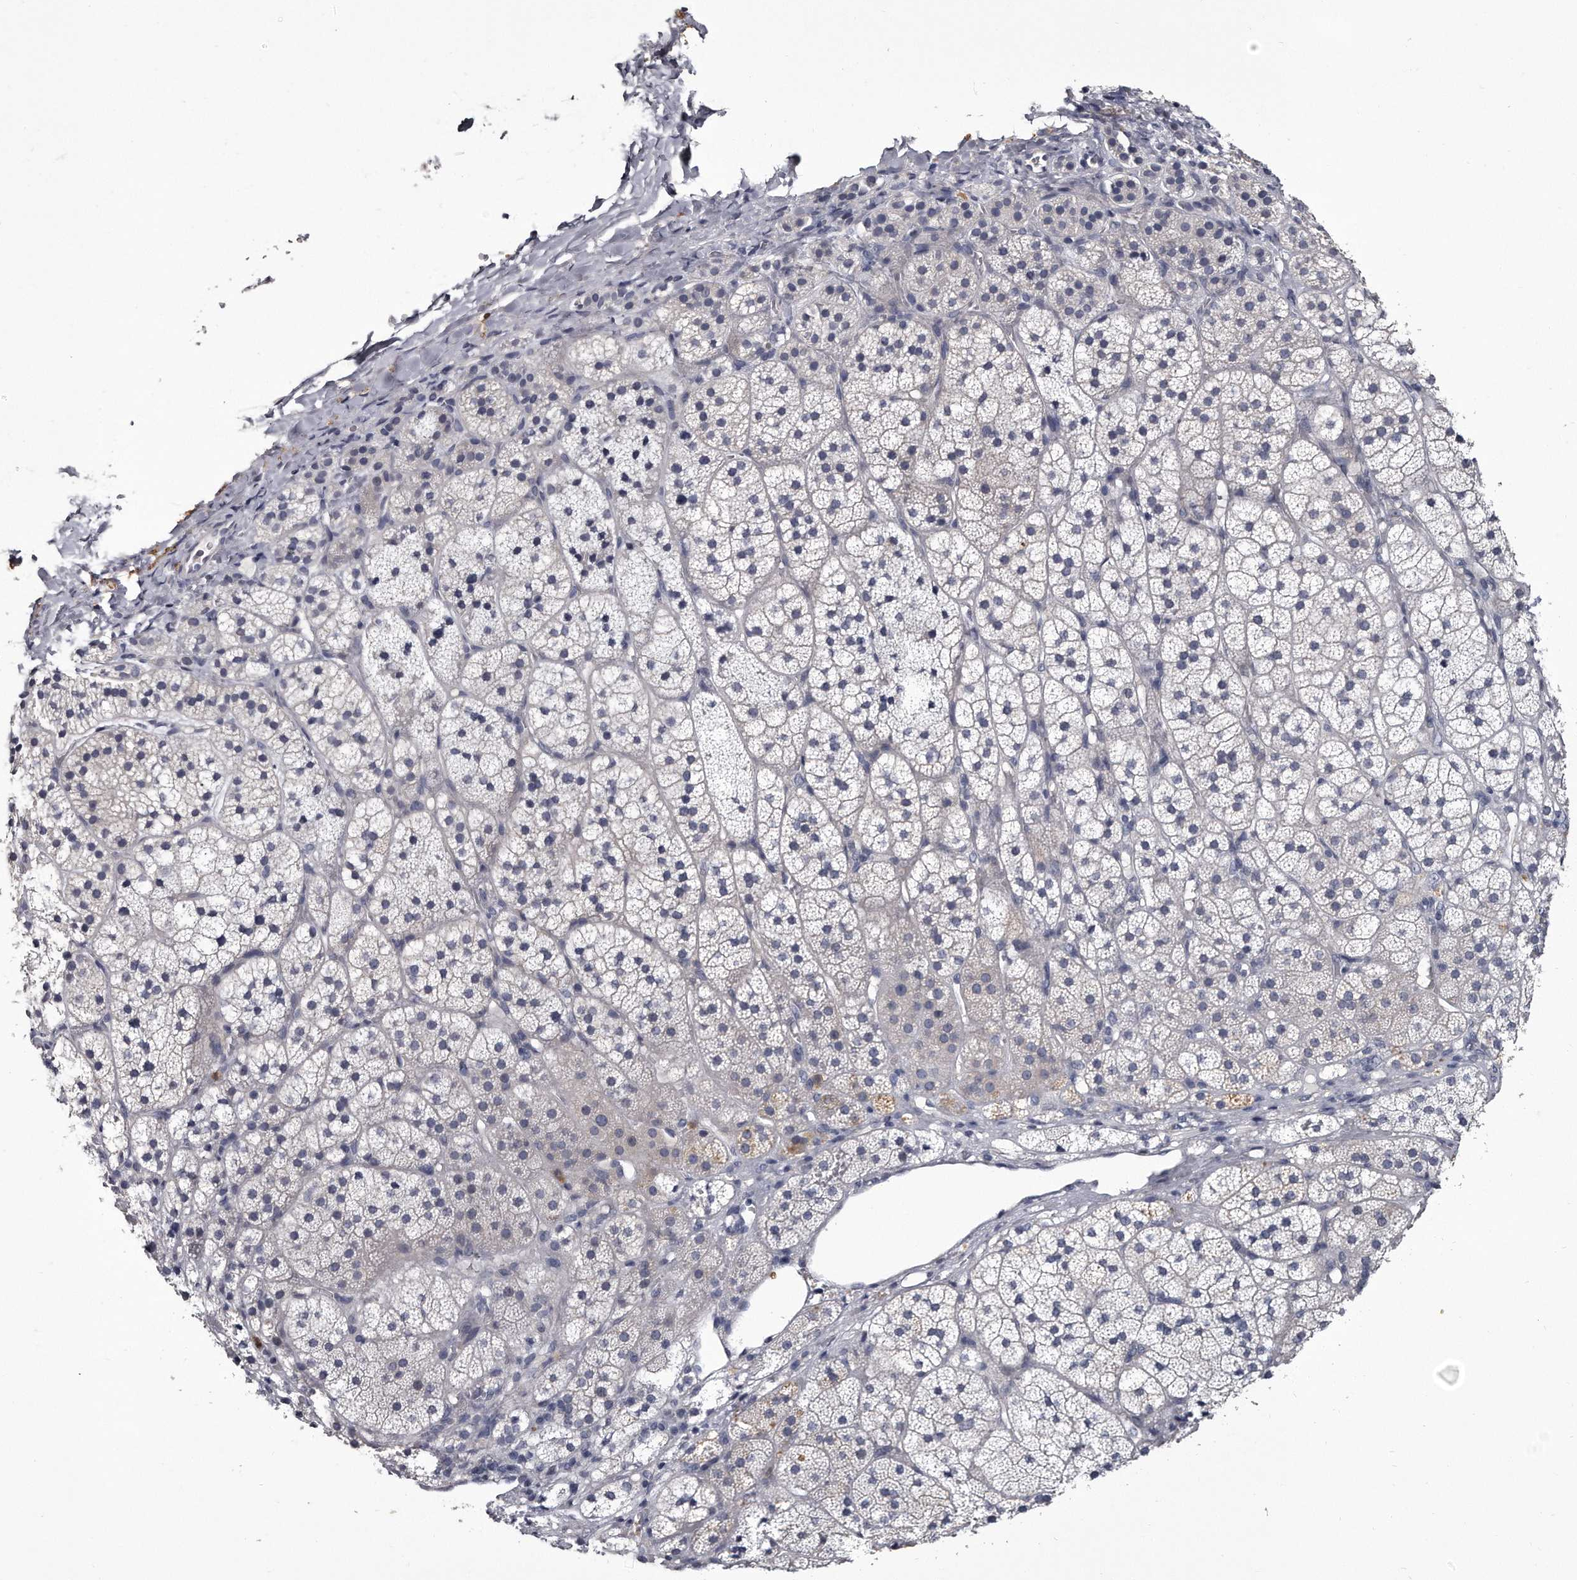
{"staining": {"intensity": "negative", "quantity": "none", "location": "none"}, "tissue": "adrenal gland", "cell_type": "Glandular cells", "image_type": "normal", "snomed": [{"axis": "morphology", "description": "Normal tissue, NOS"}, {"axis": "topography", "description": "Adrenal gland"}], "caption": "Protein analysis of unremarkable adrenal gland shows no significant expression in glandular cells. (Brightfield microscopy of DAB immunohistochemistry at high magnification).", "gene": "GAPVD1", "patient": {"sex": "female", "age": 44}}